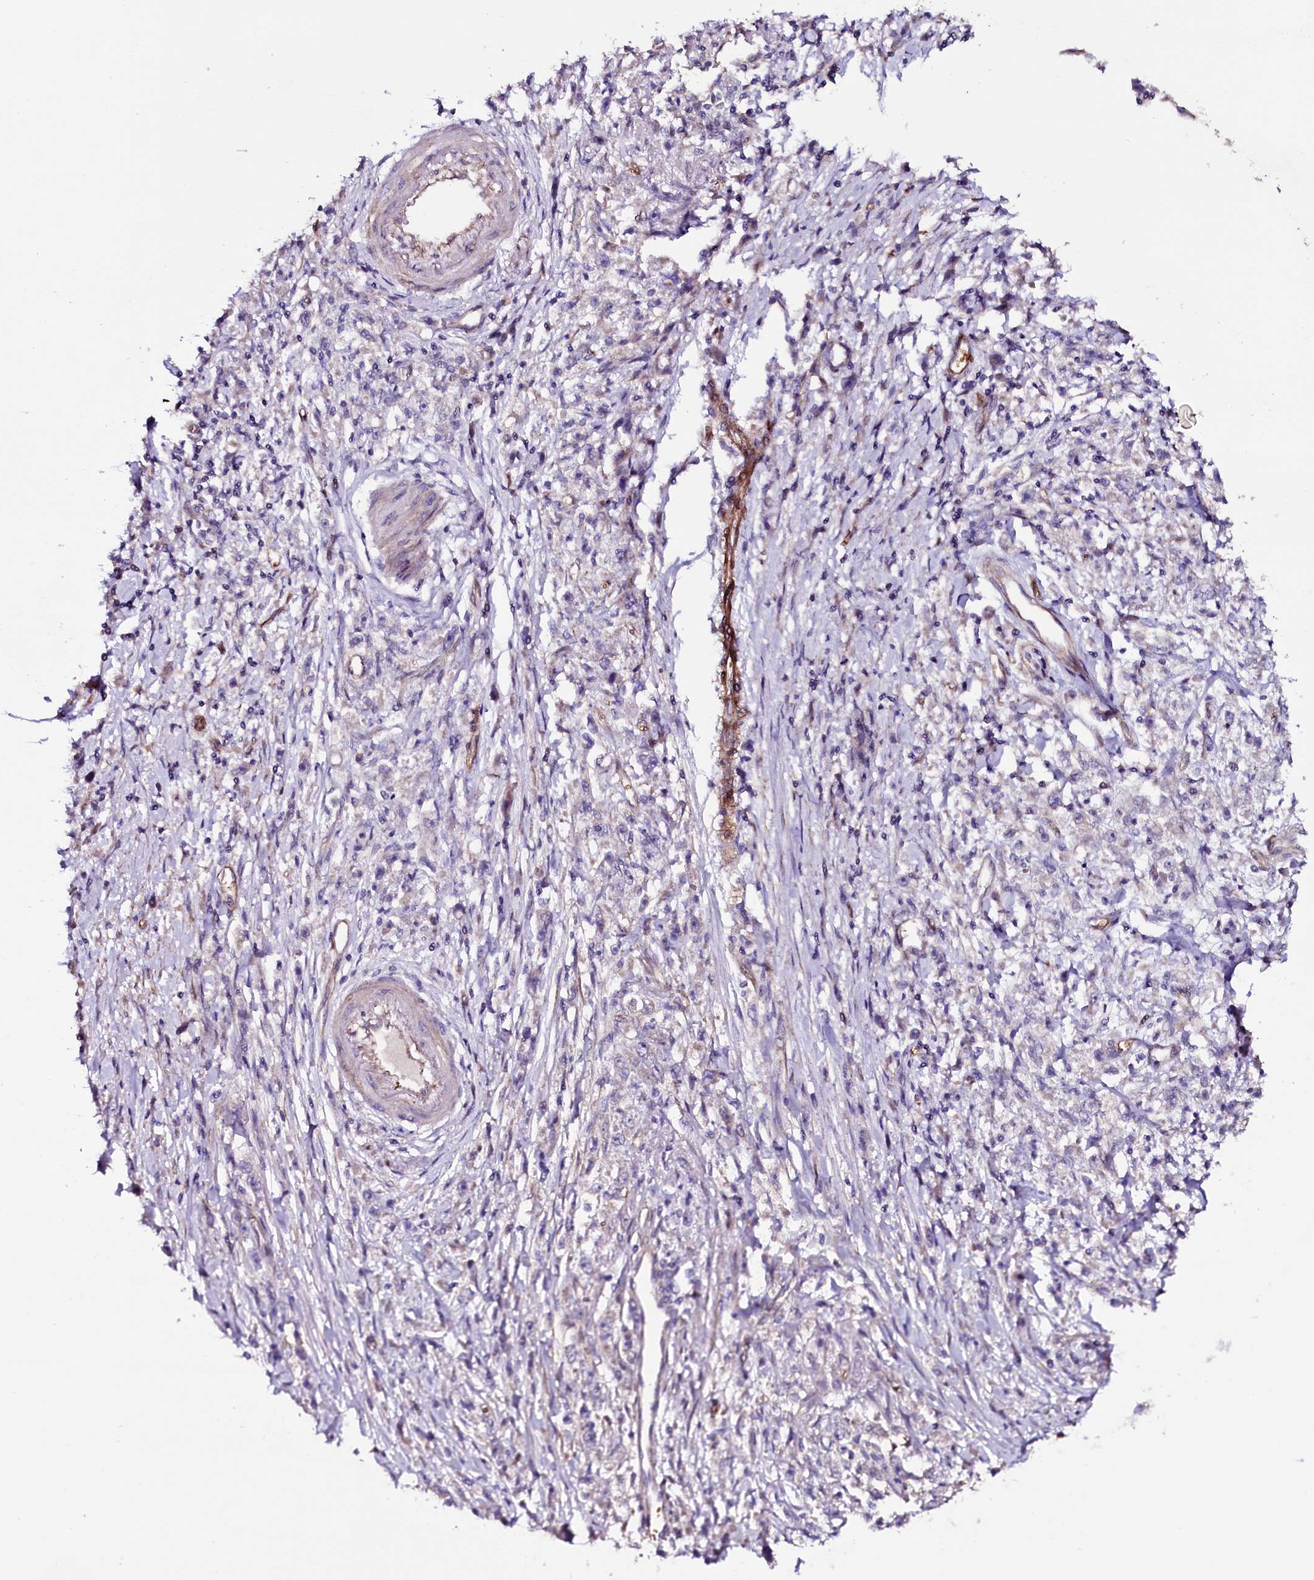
{"staining": {"intensity": "negative", "quantity": "none", "location": "none"}, "tissue": "stomach cancer", "cell_type": "Tumor cells", "image_type": "cancer", "snomed": [{"axis": "morphology", "description": "Adenocarcinoma, NOS"}, {"axis": "topography", "description": "Stomach"}], "caption": "This is a micrograph of immunohistochemistry staining of stomach cancer (adenocarcinoma), which shows no positivity in tumor cells.", "gene": "MEX3C", "patient": {"sex": "female", "age": 59}}